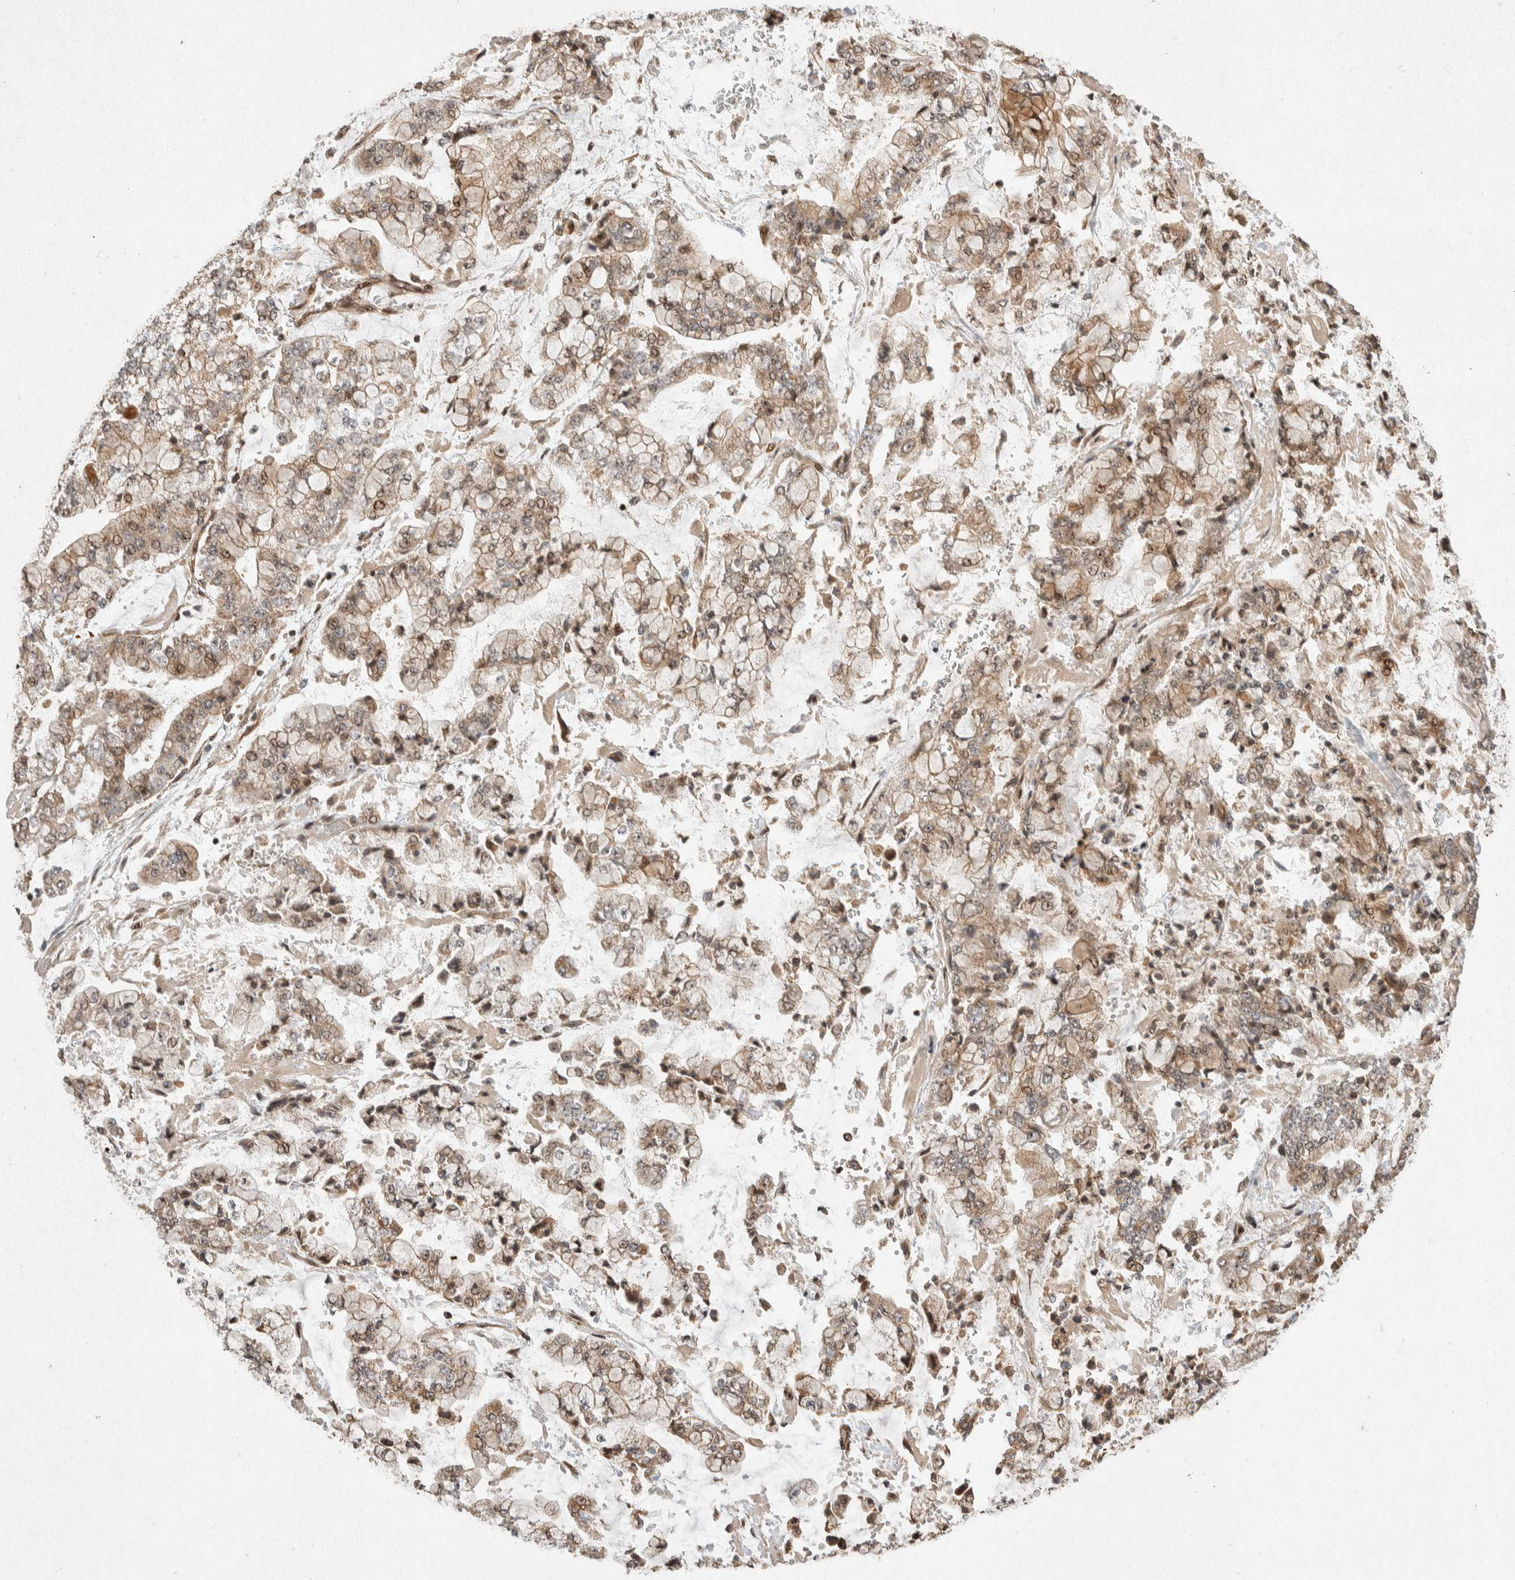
{"staining": {"intensity": "moderate", "quantity": ">75%", "location": "cytoplasmic/membranous,nuclear"}, "tissue": "stomach cancer", "cell_type": "Tumor cells", "image_type": "cancer", "snomed": [{"axis": "morphology", "description": "Adenocarcinoma, NOS"}, {"axis": "topography", "description": "Stomach"}], "caption": "DAB immunohistochemical staining of stomach adenocarcinoma exhibits moderate cytoplasmic/membranous and nuclear protein staining in approximately >75% of tumor cells. The protein is shown in brown color, while the nuclei are stained blue.", "gene": "TOR1B", "patient": {"sex": "male", "age": 76}}